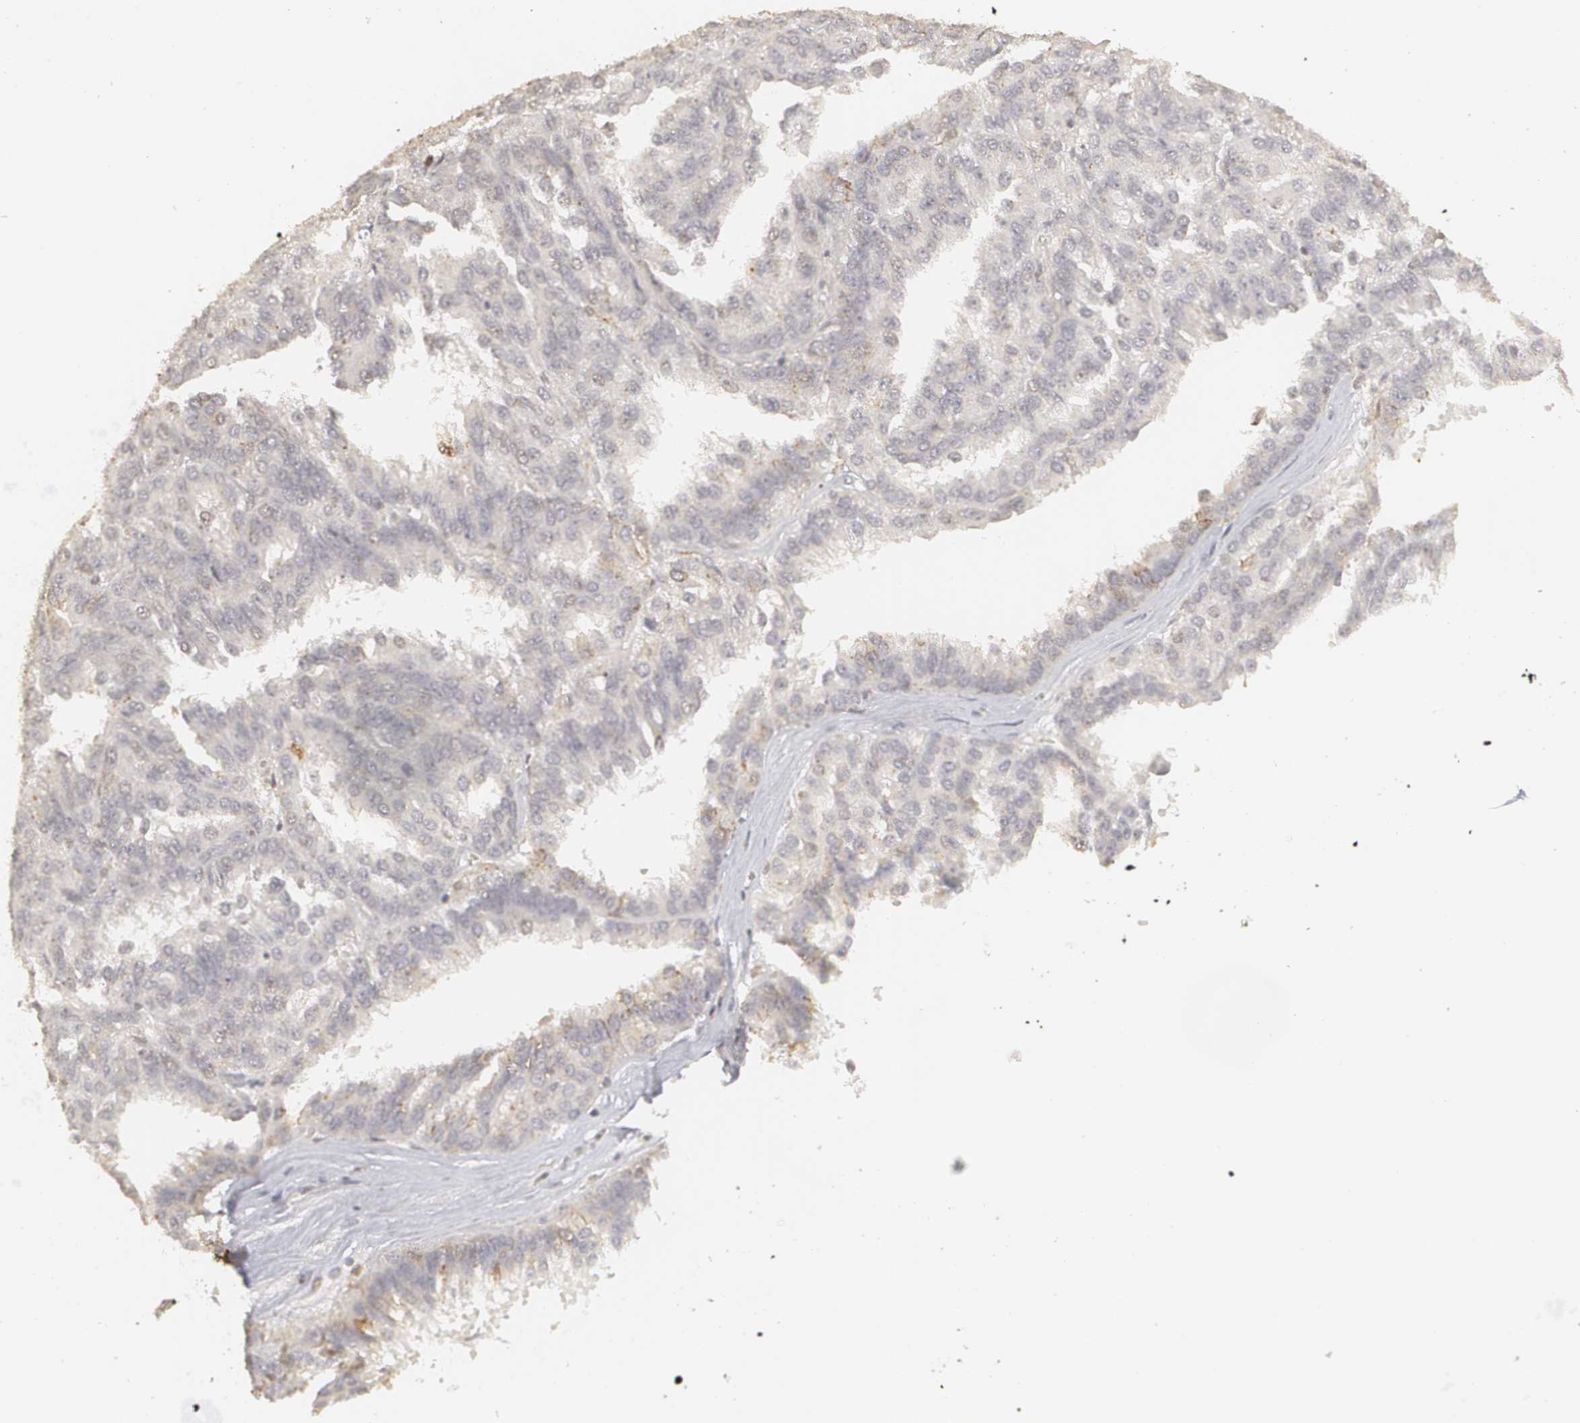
{"staining": {"intensity": "strong", "quantity": "<25%", "location": "cytoplasmic/membranous"}, "tissue": "renal cancer", "cell_type": "Tumor cells", "image_type": "cancer", "snomed": [{"axis": "morphology", "description": "Normal tissue, NOS"}, {"axis": "morphology", "description": "Adenocarcinoma, NOS"}, {"axis": "topography", "description": "Kidney"}], "caption": "Renal adenocarcinoma tissue demonstrates strong cytoplasmic/membranous expression in about <25% of tumor cells, visualized by immunohistochemistry. (Stains: DAB (3,3'-diaminobenzidine) in brown, nuclei in blue, Microscopy: brightfield microscopy at high magnification).", "gene": "CLDN2", "patient": {"sex": "female", "age": 72}}